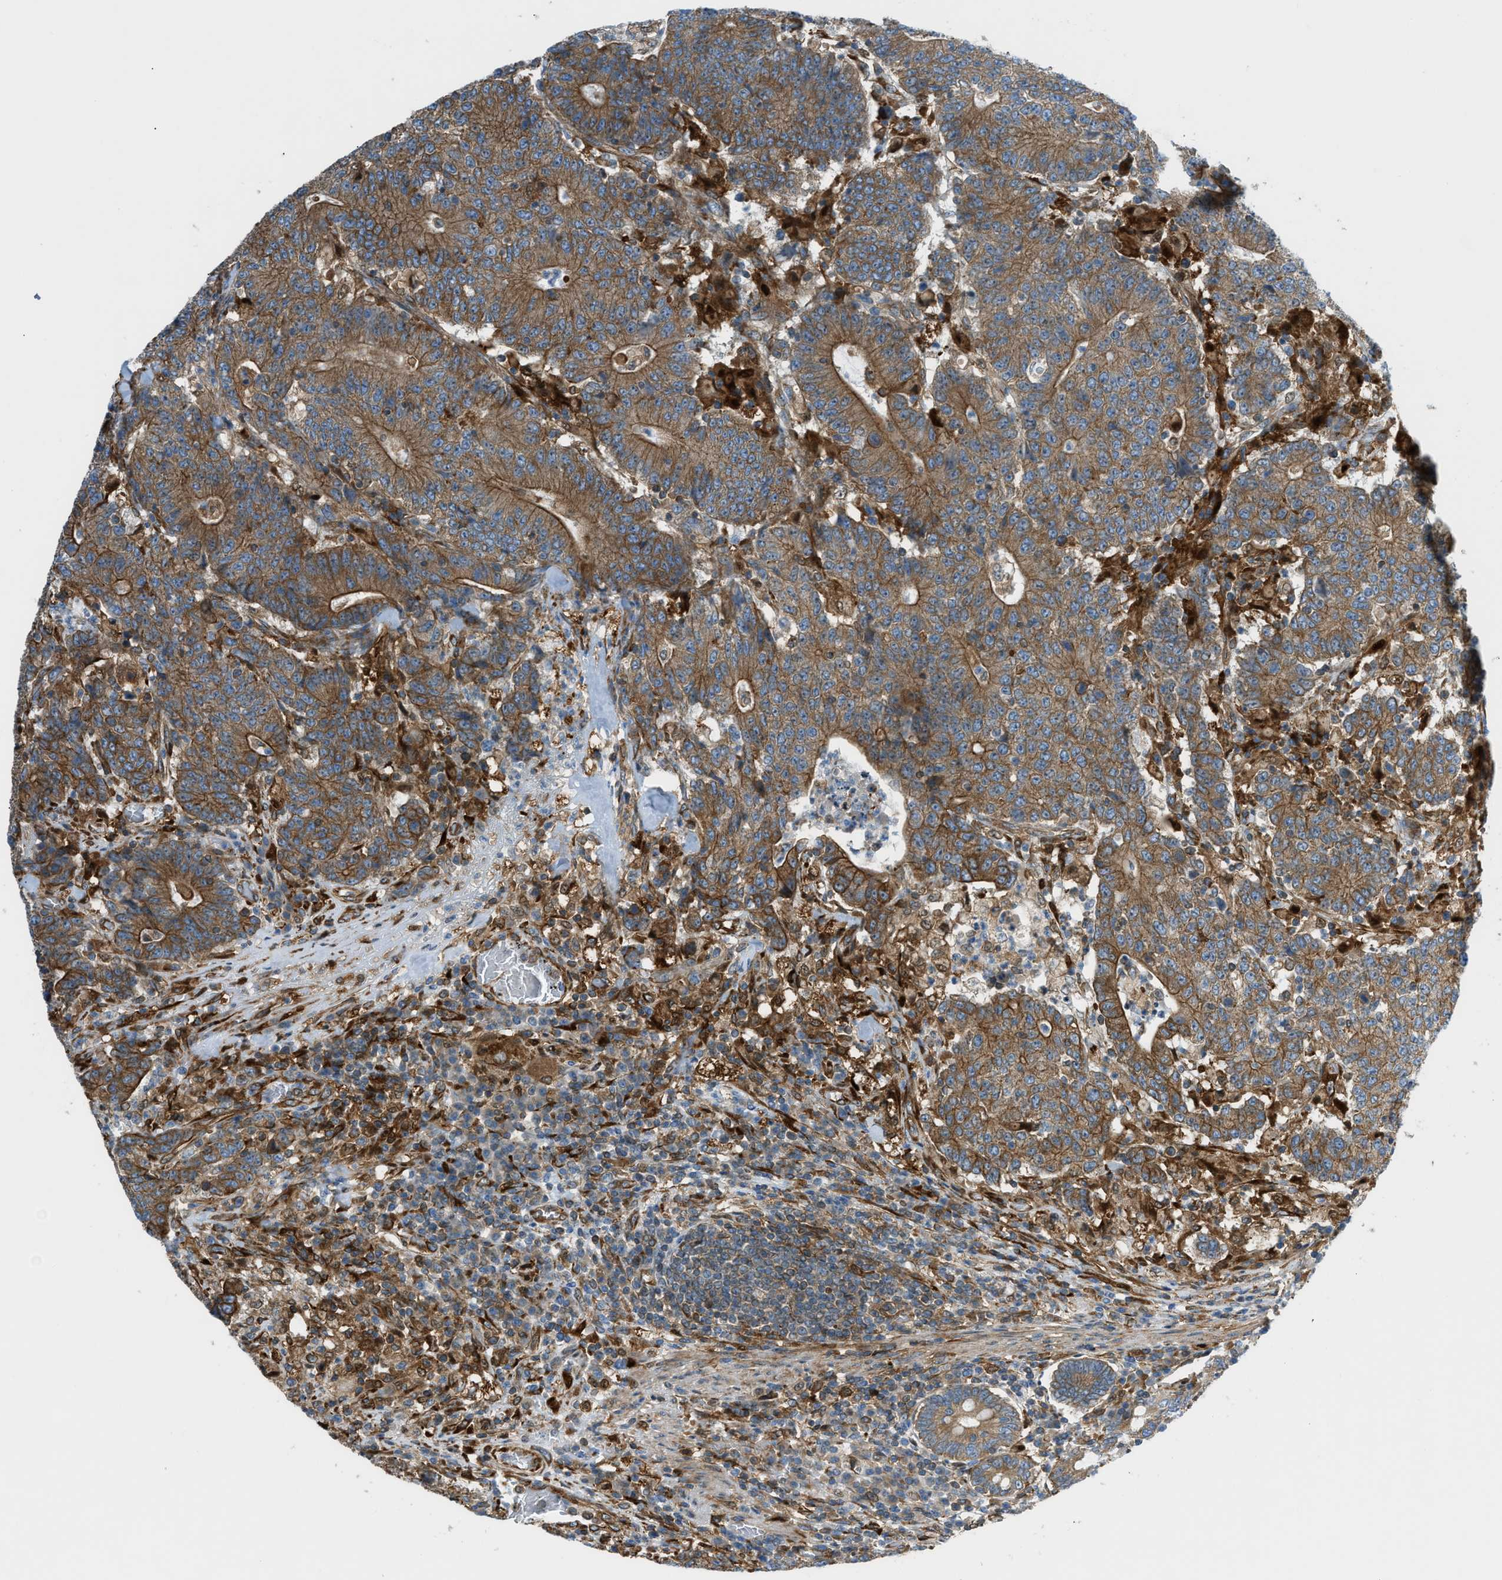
{"staining": {"intensity": "strong", "quantity": ">75%", "location": "cytoplasmic/membranous"}, "tissue": "colorectal cancer", "cell_type": "Tumor cells", "image_type": "cancer", "snomed": [{"axis": "morphology", "description": "Normal tissue, NOS"}, {"axis": "morphology", "description": "Adenocarcinoma, NOS"}, {"axis": "topography", "description": "Colon"}], "caption": "Immunohistochemical staining of human adenocarcinoma (colorectal) demonstrates strong cytoplasmic/membranous protein positivity in approximately >75% of tumor cells.", "gene": "DMAC1", "patient": {"sex": "female", "age": 75}}